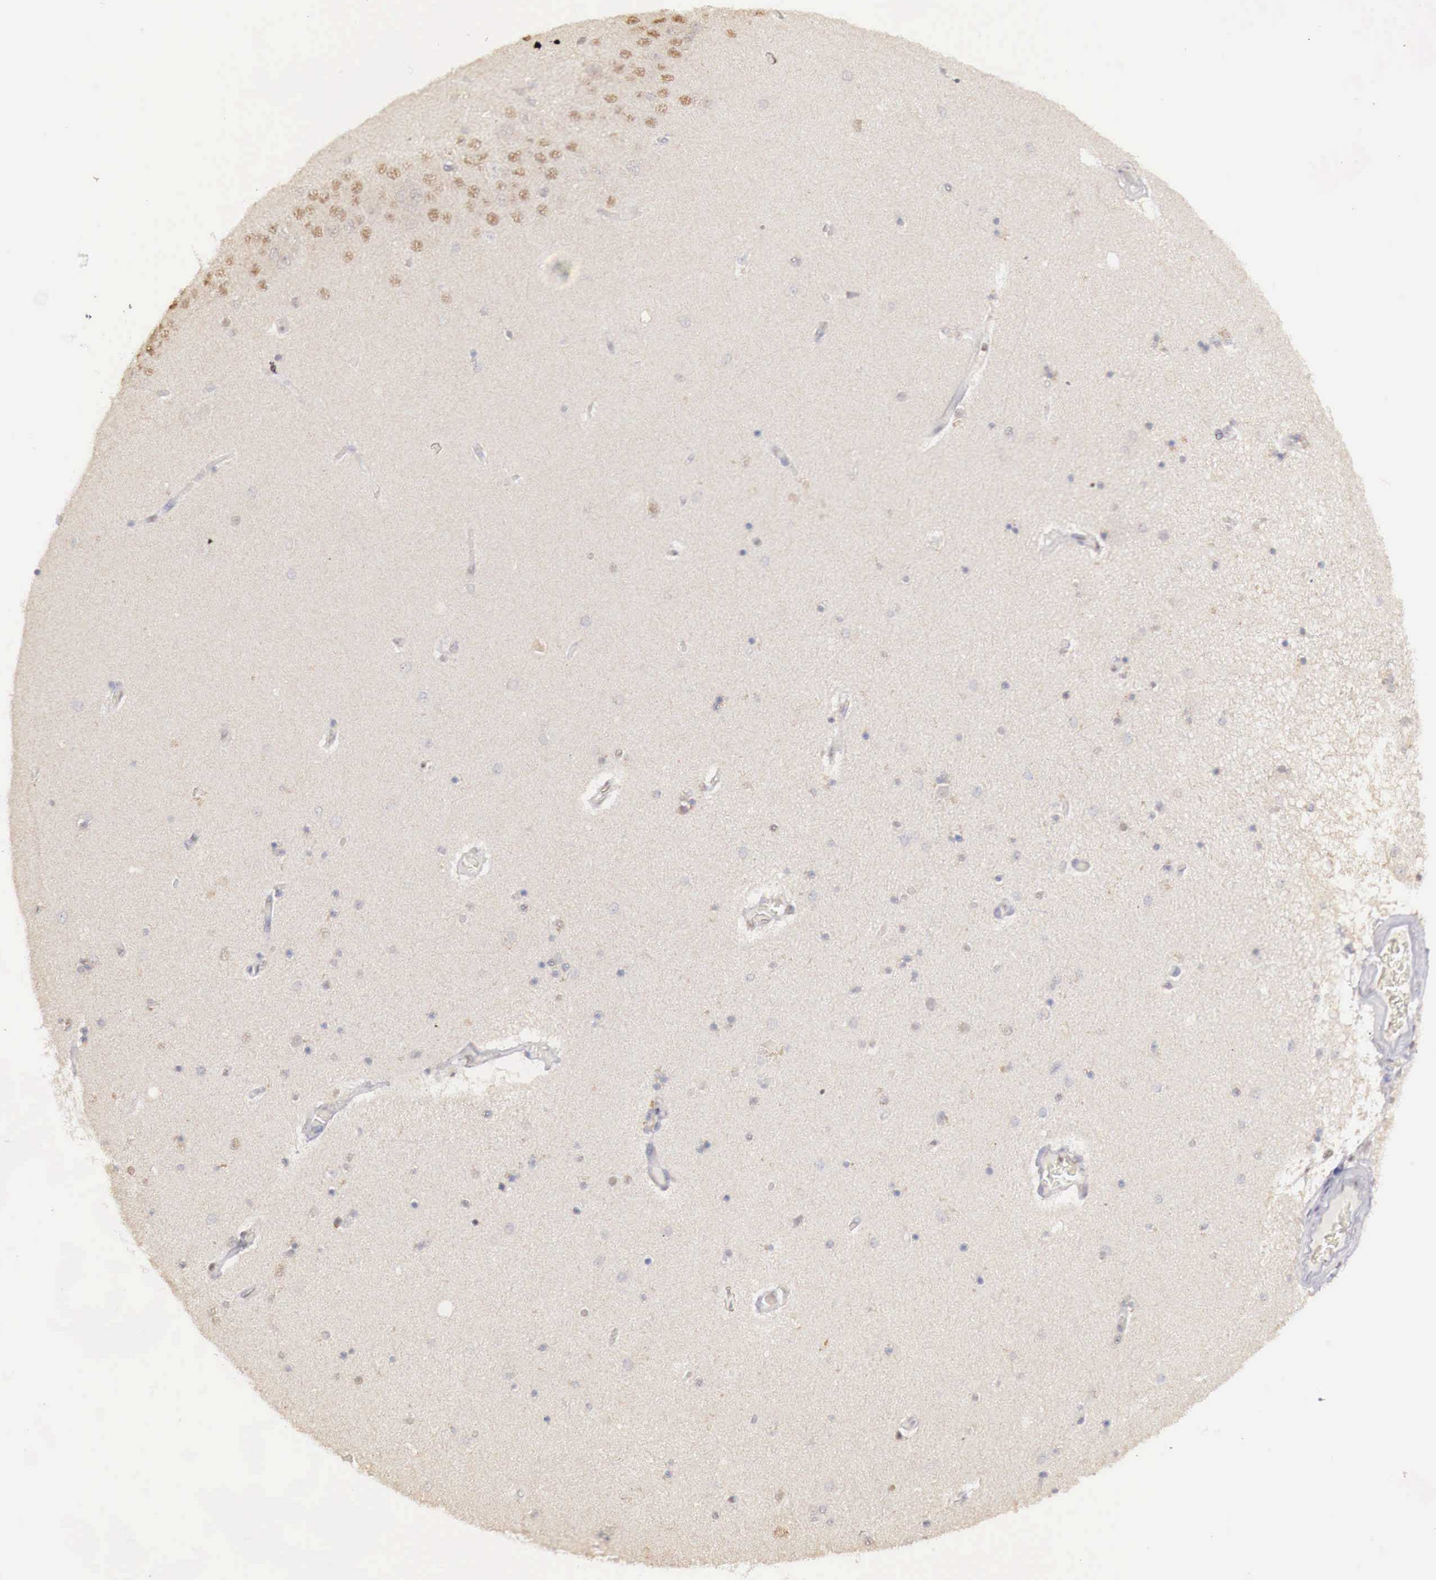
{"staining": {"intensity": "moderate", "quantity": "25%-75%", "location": "nuclear"}, "tissue": "hippocampus", "cell_type": "Glial cells", "image_type": "normal", "snomed": [{"axis": "morphology", "description": "Normal tissue, NOS"}, {"axis": "topography", "description": "Hippocampus"}], "caption": "DAB immunohistochemical staining of unremarkable human hippocampus demonstrates moderate nuclear protein staining in approximately 25%-75% of glial cells.", "gene": "UBA1", "patient": {"sex": "female", "age": 54}}